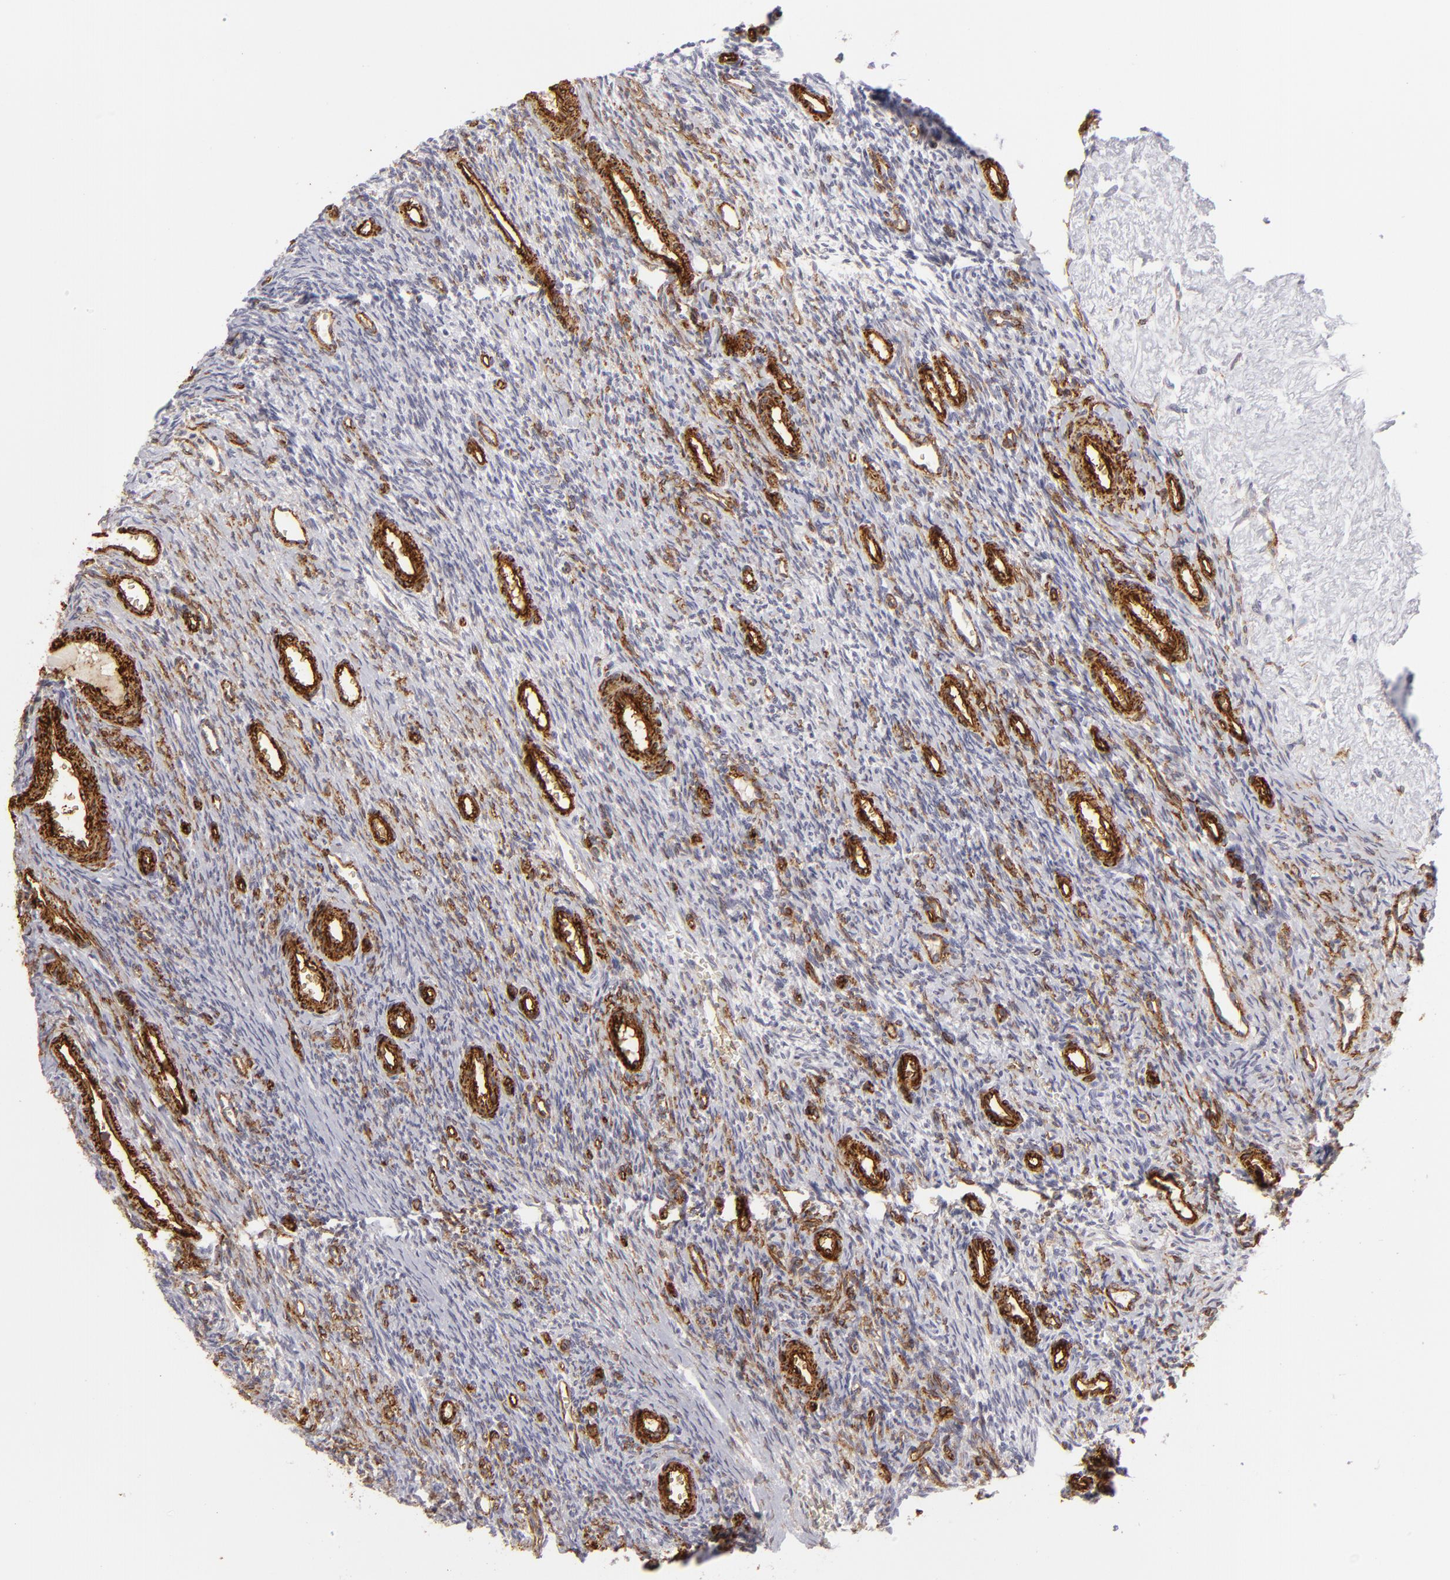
{"staining": {"intensity": "negative", "quantity": "none", "location": "none"}, "tissue": "ovary", "cell_type": "Ovarian stroma cells", "image_type": "normal", "snomed": [{"axis": "morphology", "description": "Normal tissue, NOS"}, {"axis": "topography", "description": "Ovary"}], "caption": "Ovarian stroma cells show no significant positivity in benign ovary.", "gene": "MCAM", "patient": {"sex": "female", "age": 39}}